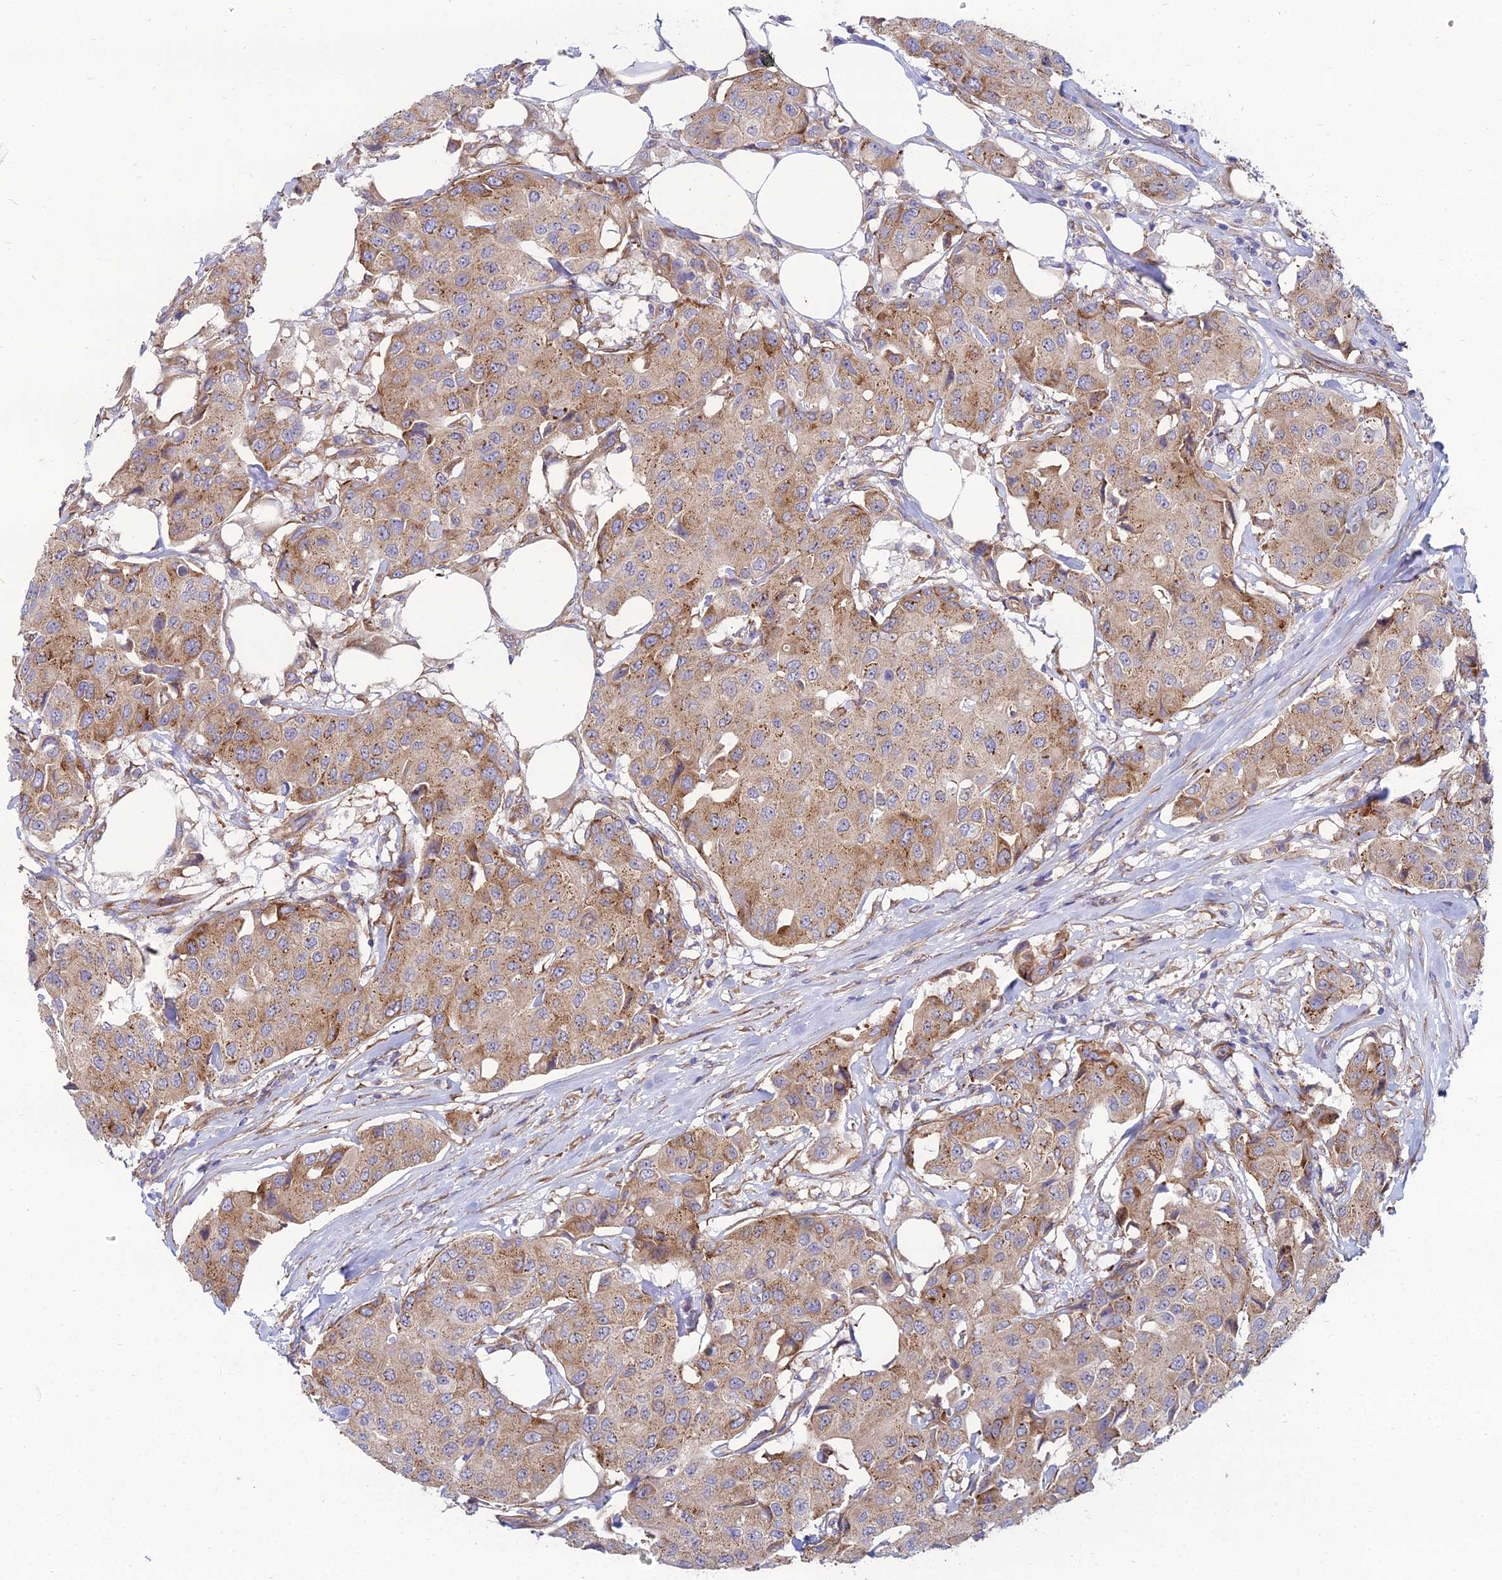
{"staining": {"intensity": "moderate", "quantity": ">75%", "location": "cytoplasmic/membranous"}, "tissue": "breast cancer", "cell_type": "Tumor cells", "image_type": "cancer", "snomed": [{"axis": "morphology", "description": "Duct carcinoma"}, {"axis": "topography", "description": "Breast"}], "caption": "Breast intraductal carcinoma tissue demonstrates moderate cytoplasmic/membranous staining in about >75% of tumor cells, visualized by immunohistochemistry.", "gene": "TXLNA", "patient": {"sex": "female", "age": 80}}